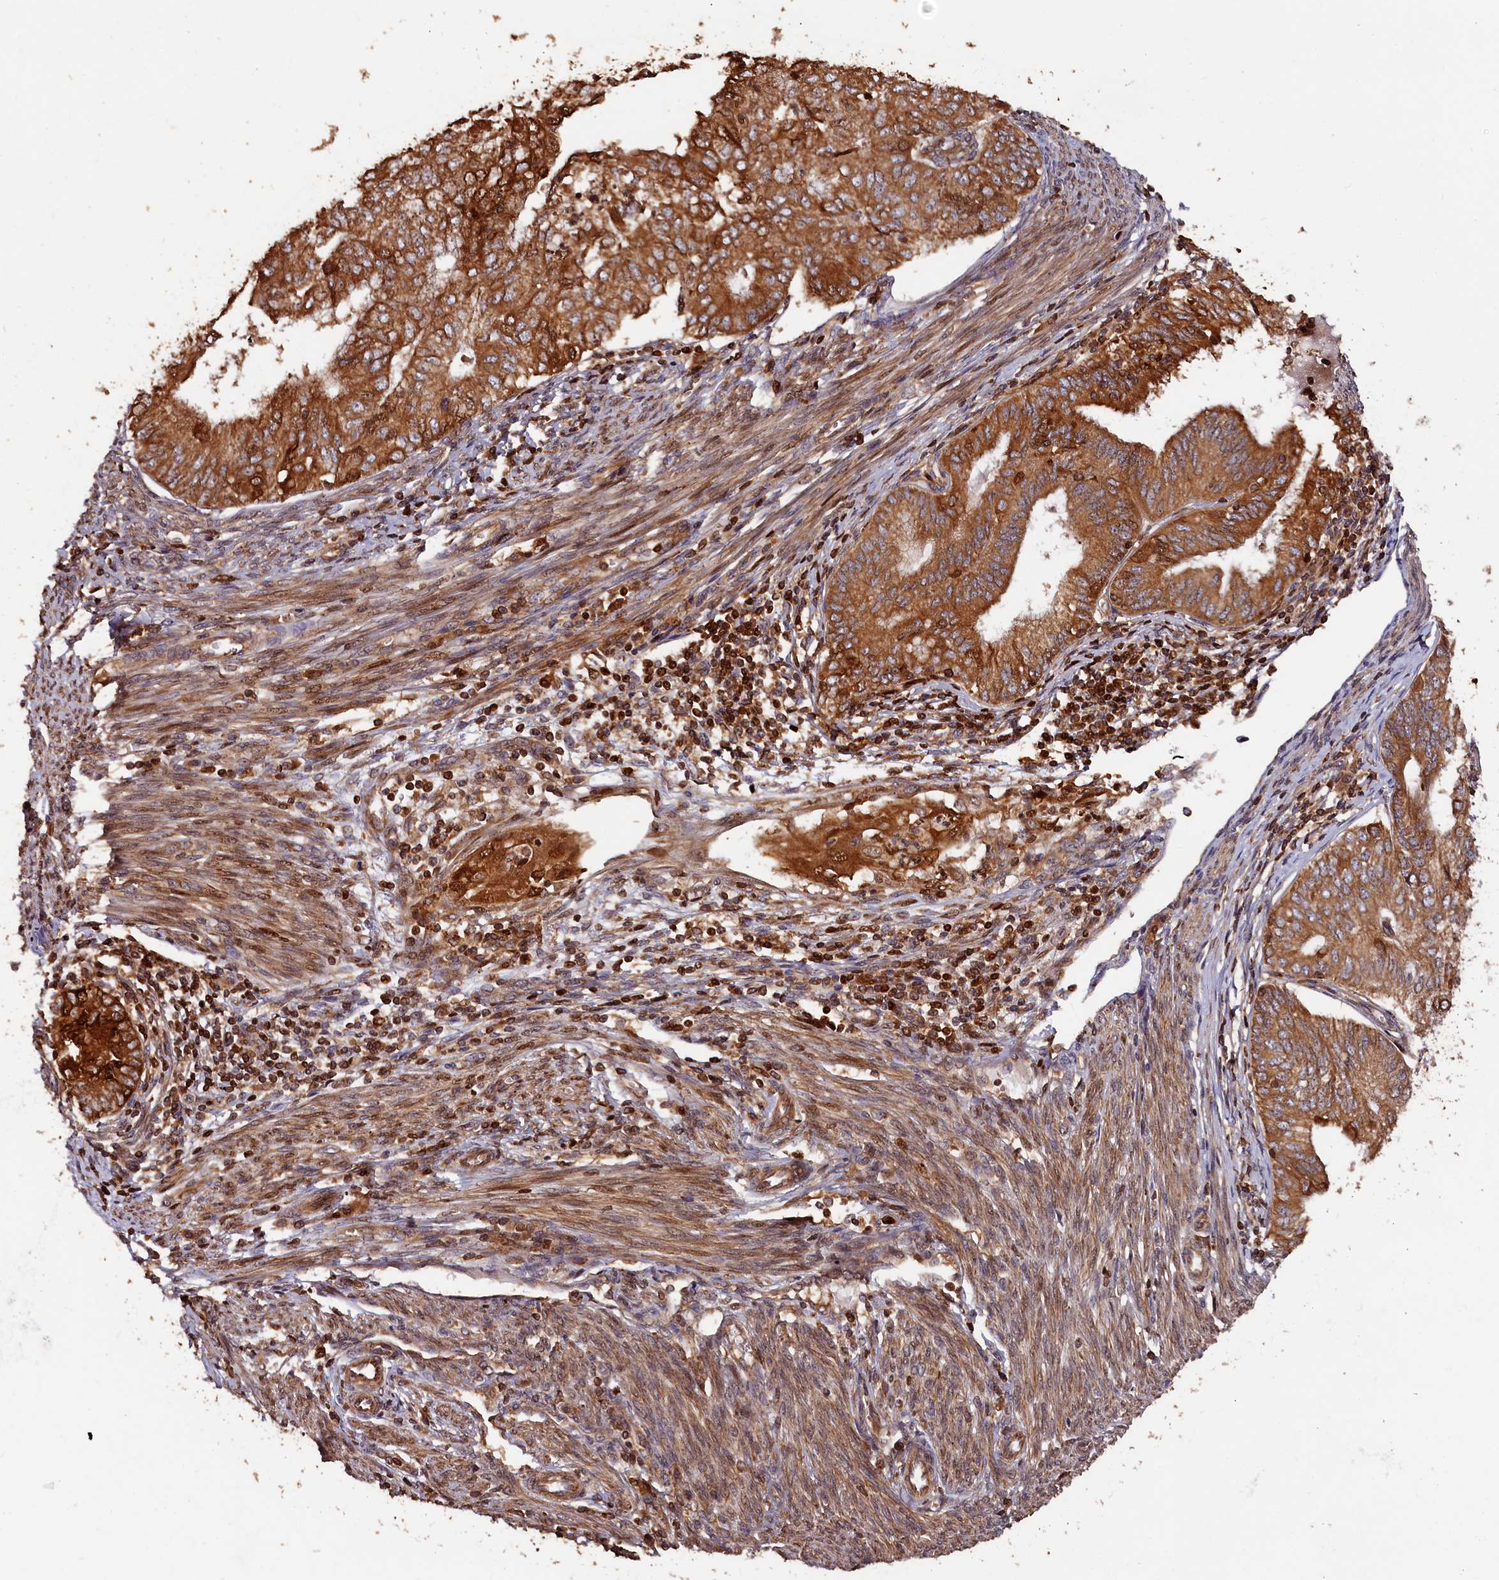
{"staining": {"intensity": "strong", "quantity": ">75%", "location": "cytoplasmic/membranous"}, "tissue": "endometrial cancer", "cell_type": "Tumor cells", "image_type": "cancer", "snomed": [{"axis": "morphology", "description": "Adenocarcinoma, NOS"}, {"axis": "topography", "description": "Endometrium"}], "caption": "Immunohistochemical staining of endometrial cancer shows high levels of strong cytoplasmic/membranous protein expression in approximately >75% of tumor cells.", "gene": "HMOX2", "patient": {"sex": "female", "age": 68}}